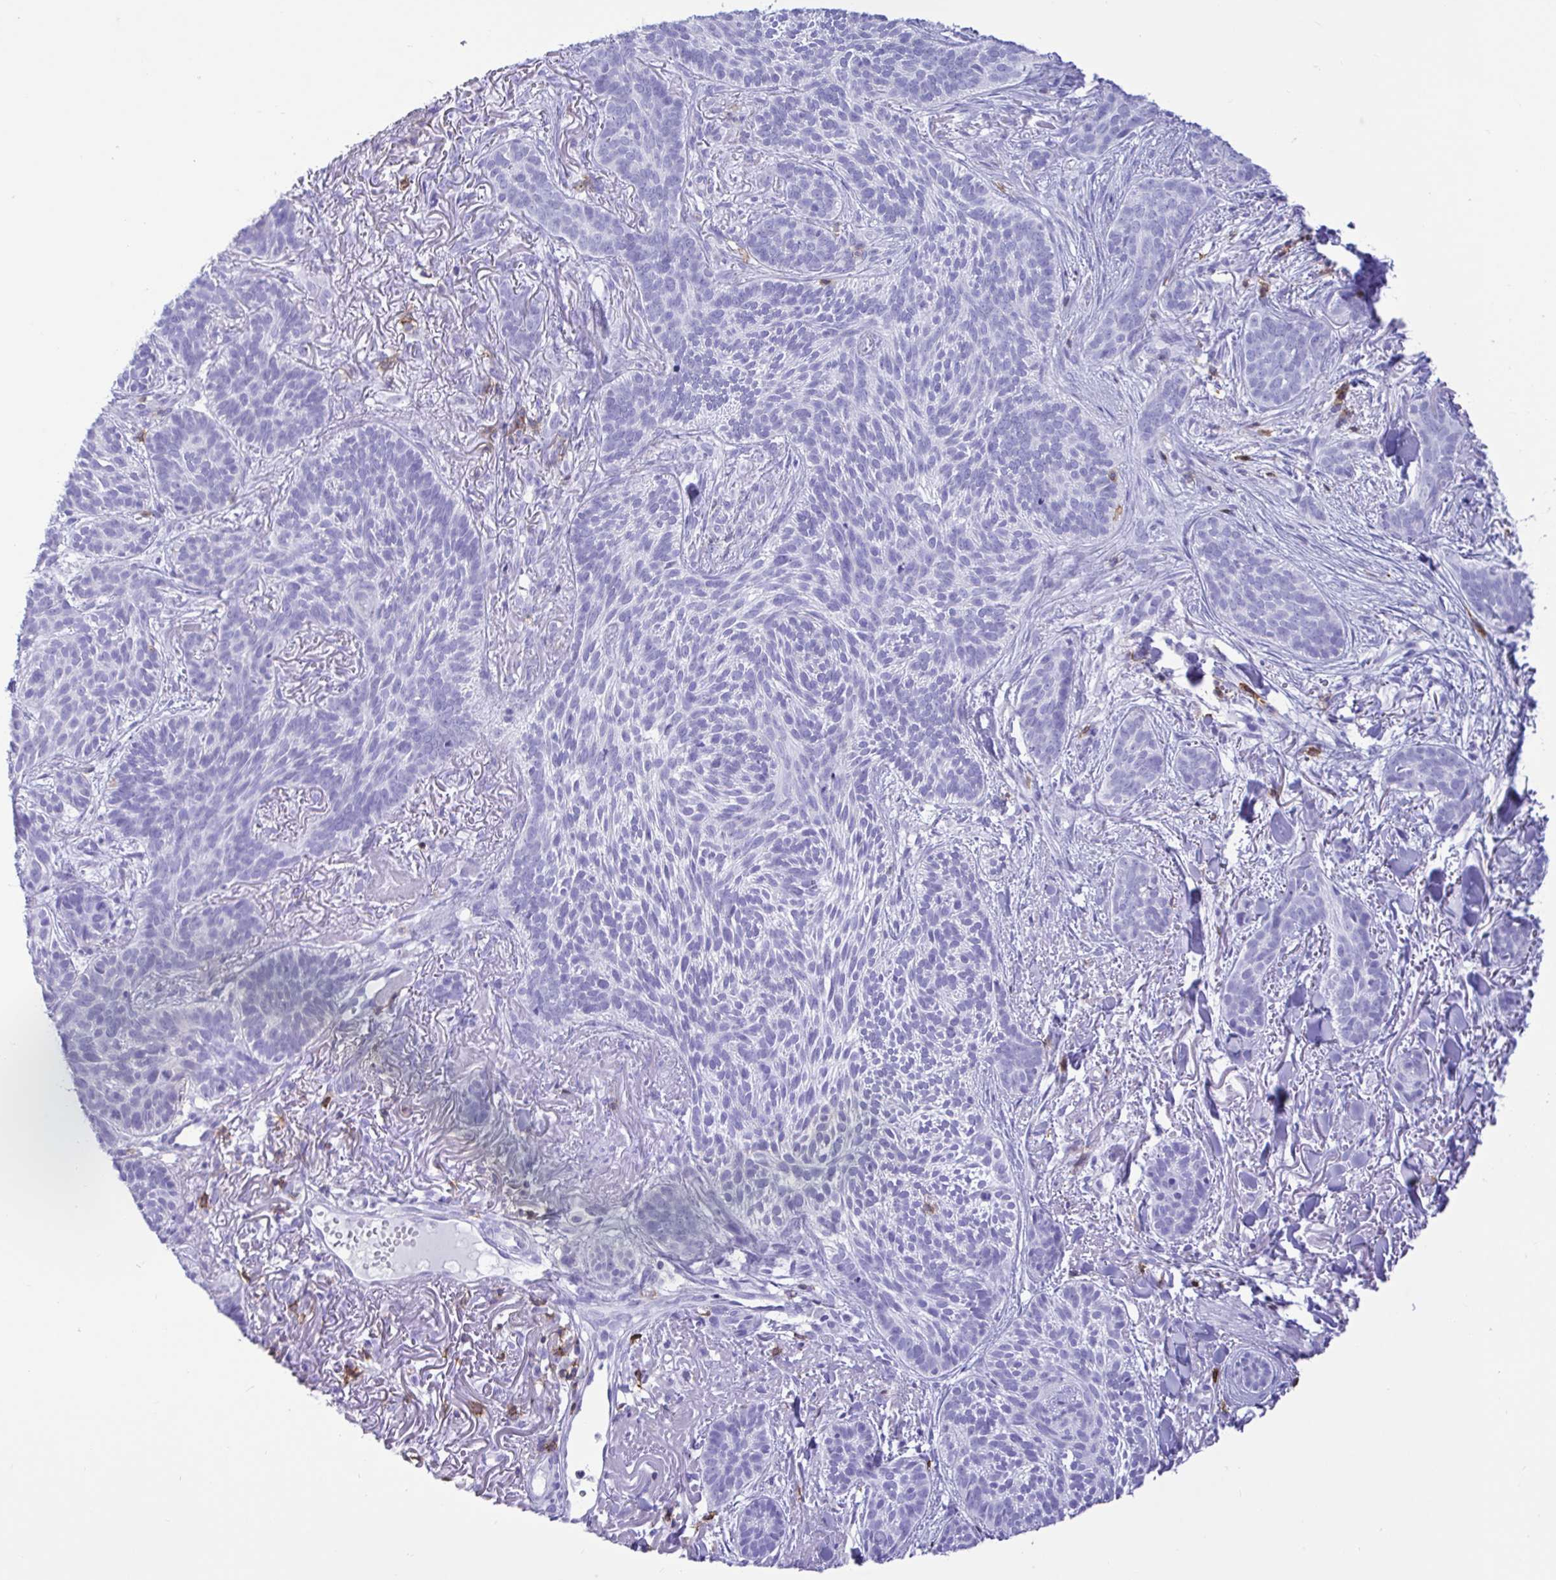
{"staining": {"intensity": "negative", "quantity": "none", "location": "none"}, "tissue": "skin cancer", "cell_type": "Tumor cells", "image_type": "cancer", "snomed": [{"axis": "morphology", "description": "Basal cell carcinoma"}, {"axis": "topography", "description": "Skin"}], "caption": "Tumor cells show no significant expression in skin basal cell carcinoma.", "gene": "CD5", "patient": {"sex": "female", "age": 78}}